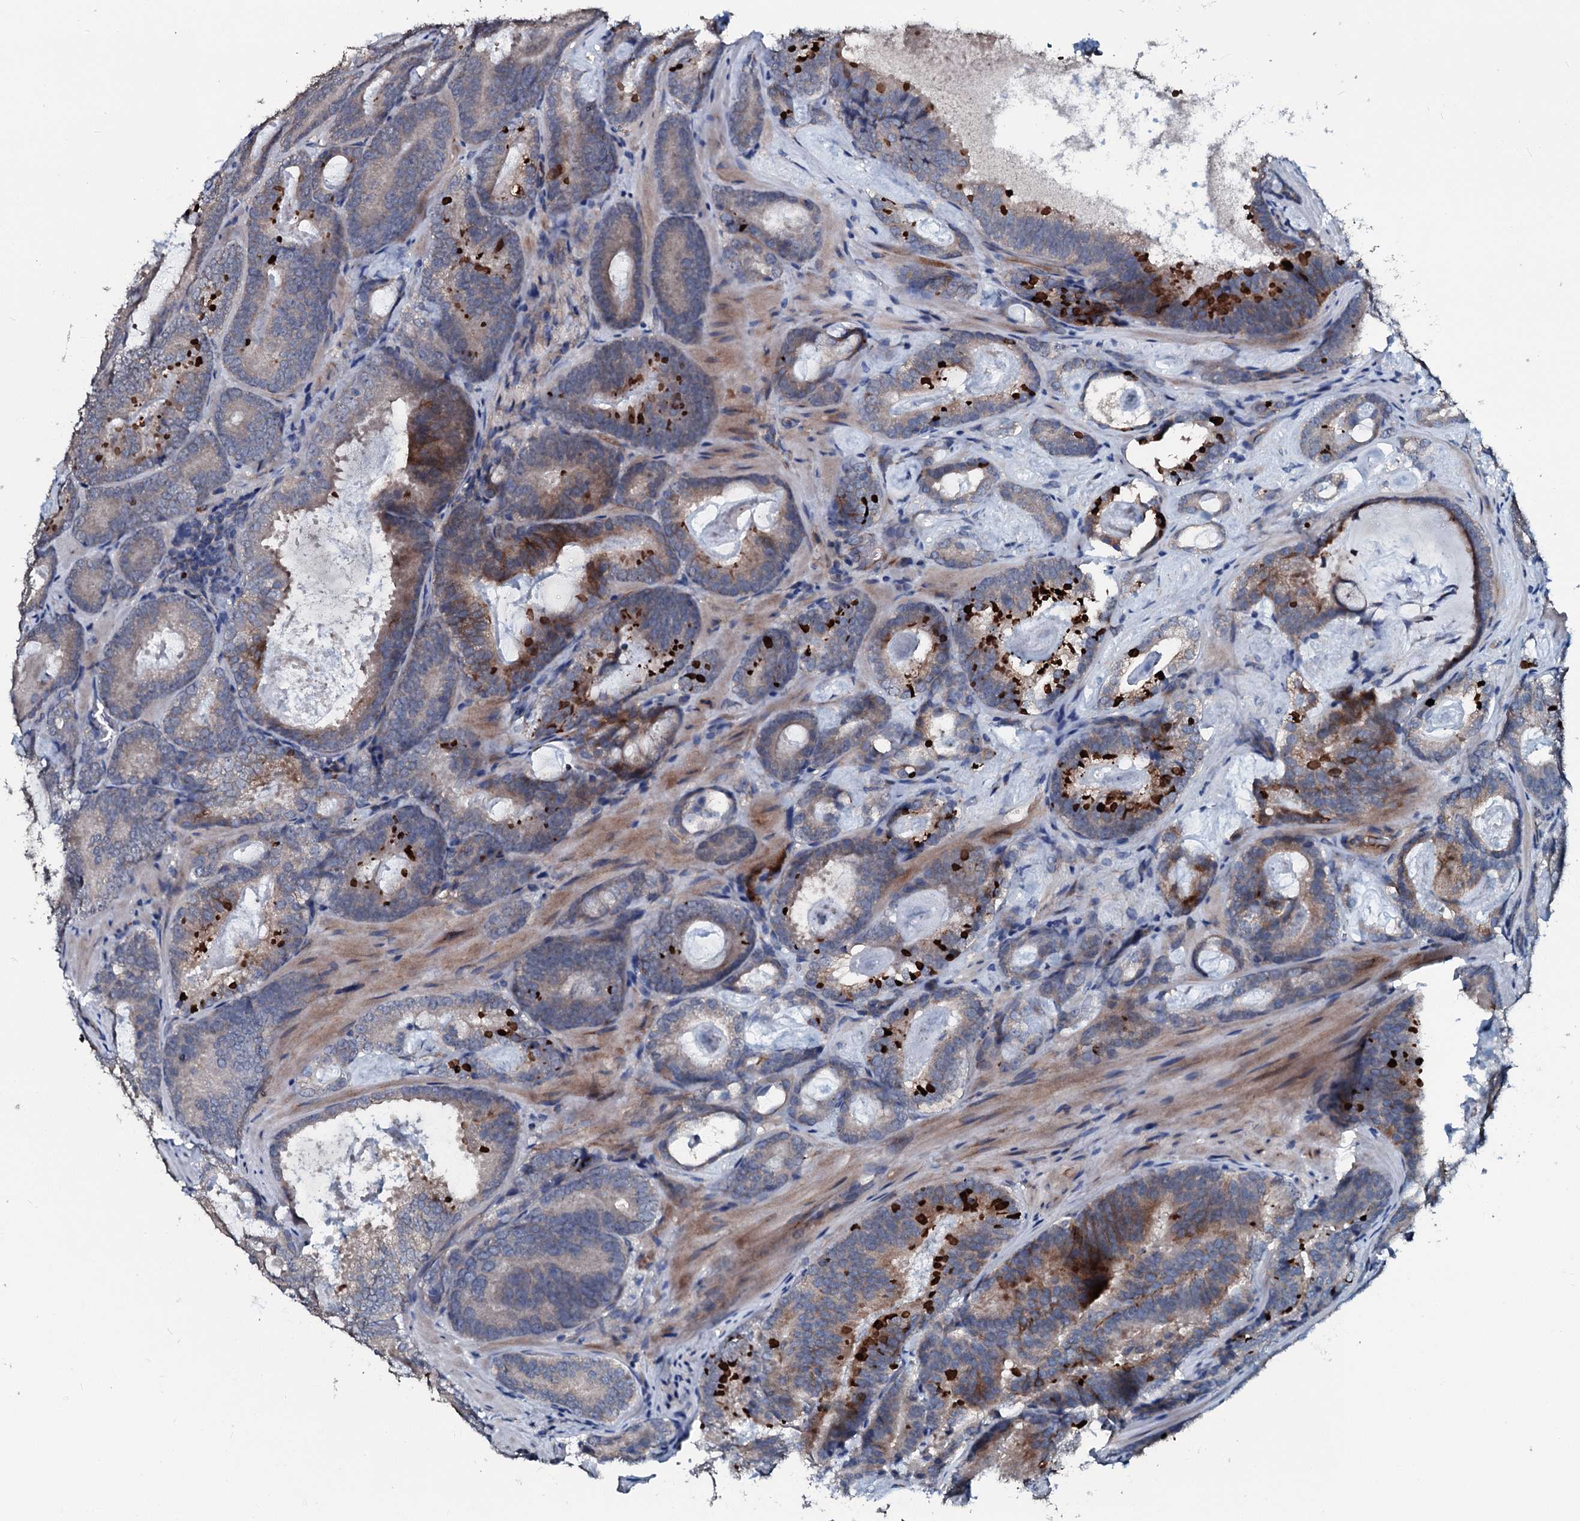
{"staining": {"intensity": "negative", "quantity": "none", "location": "none"}, "tissue": "prostate cancer", "cell_type": "Tumor cells", "image_type": "cancer", "snomed": [{"axis": "morphology", "description": "Adenocarcinoma, Low grade"}, {"axis": "topography", "description": "Prostate"}], "caption": "Tumor cells show no significant staining in prostate cancer (low-grade adenocarcinoma). (DAB (3,3'-diaminobenzidine) immunohistochemistry (IHC) with hematoxylin counter stain).", "gene": "IL12B", "patient": {"sex": "male", "age": 60}}